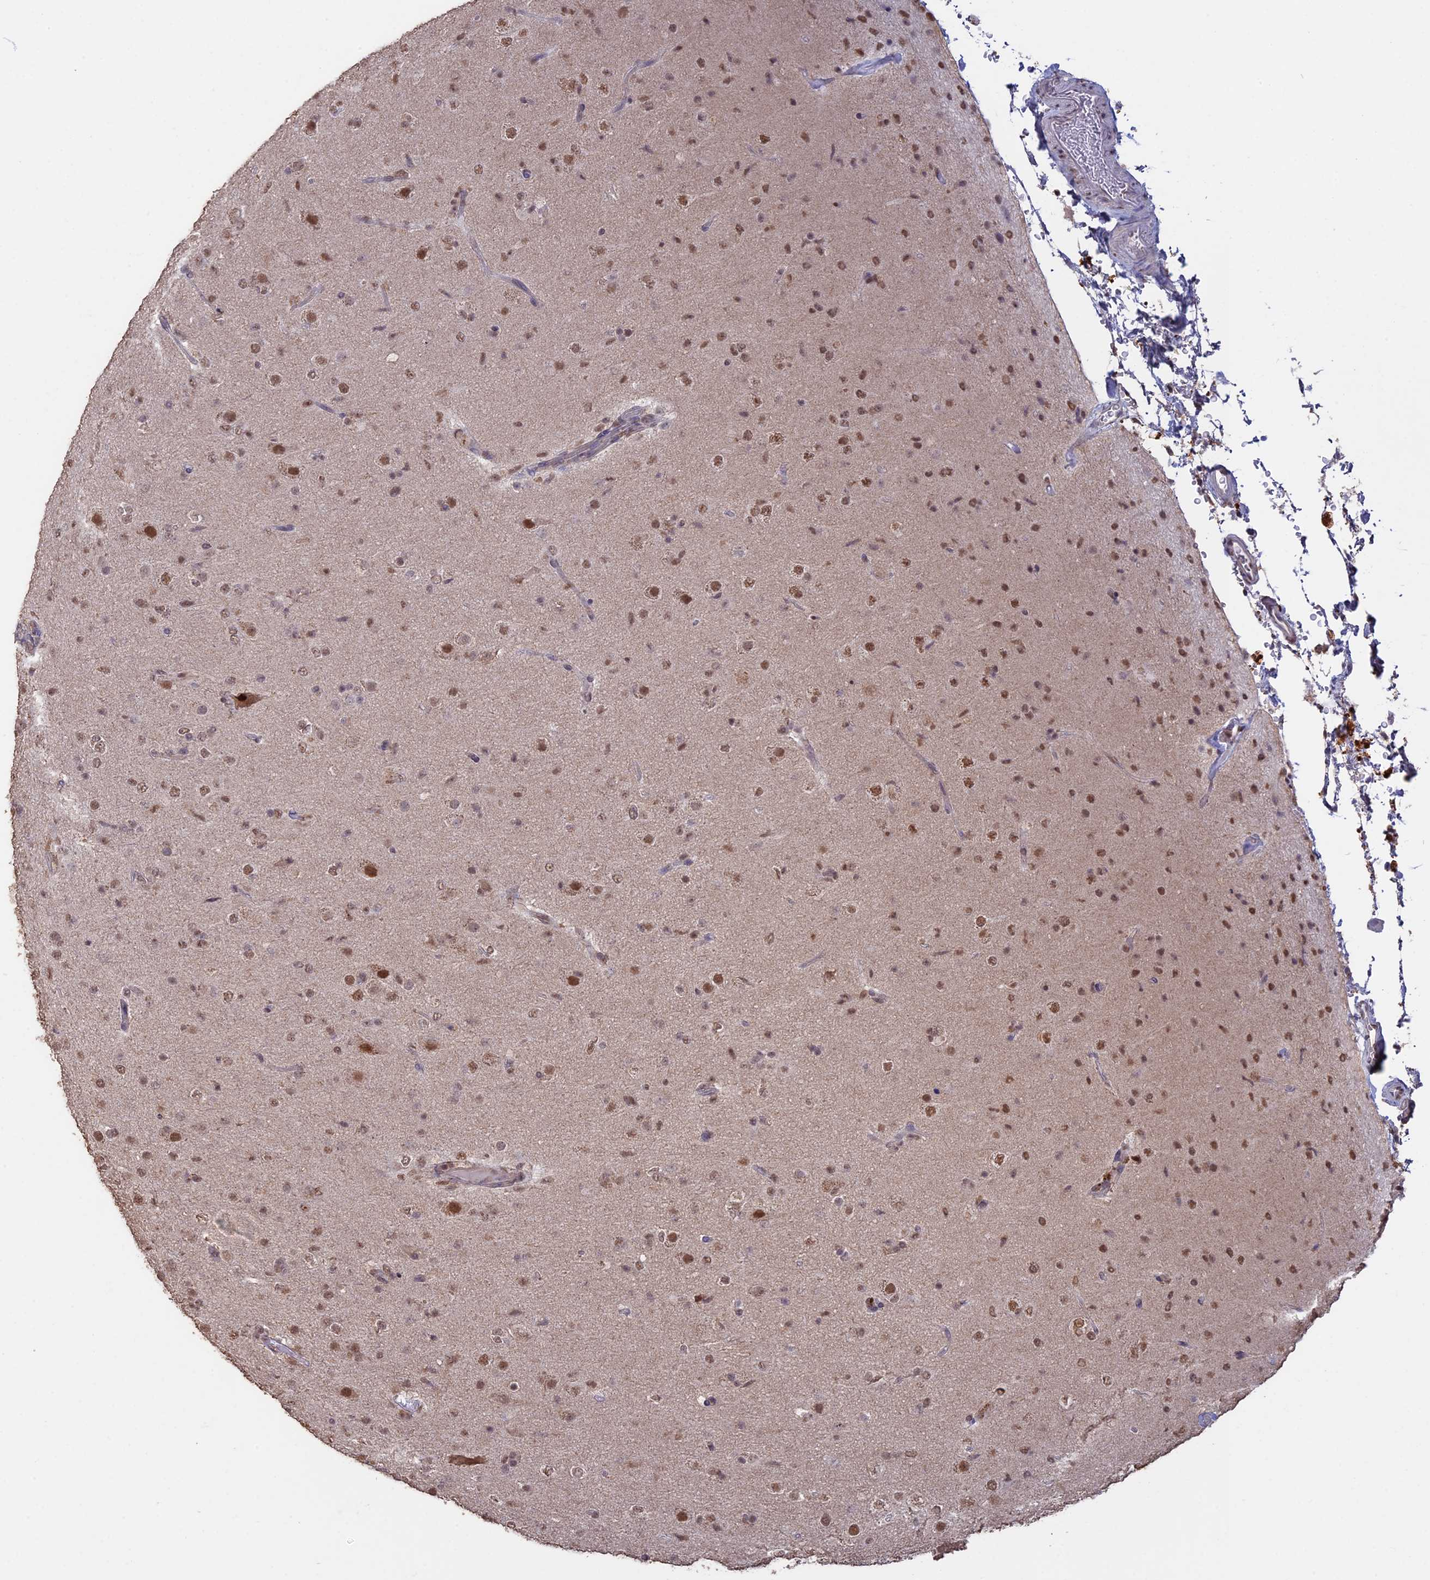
{"staining": {"intensity": "moderate", "quantity": ">75%", "location": "nuclear"}, "tissue": "glioma", "cell_type": "Tumor cells", "image_type": "cancer", "snomed": [{"axis": "morphology", "description": "Glioma, malignant, Low grade"}, {"axis": "topography", "description": "Brain"}], "caption": "About >75% of tumor cells in glioma show moderate nuclear protein positivity as visualized by brown immunohistochemical staining.", "gene": "PSMC6", "patient": {"sex": "male", "age": 65}}